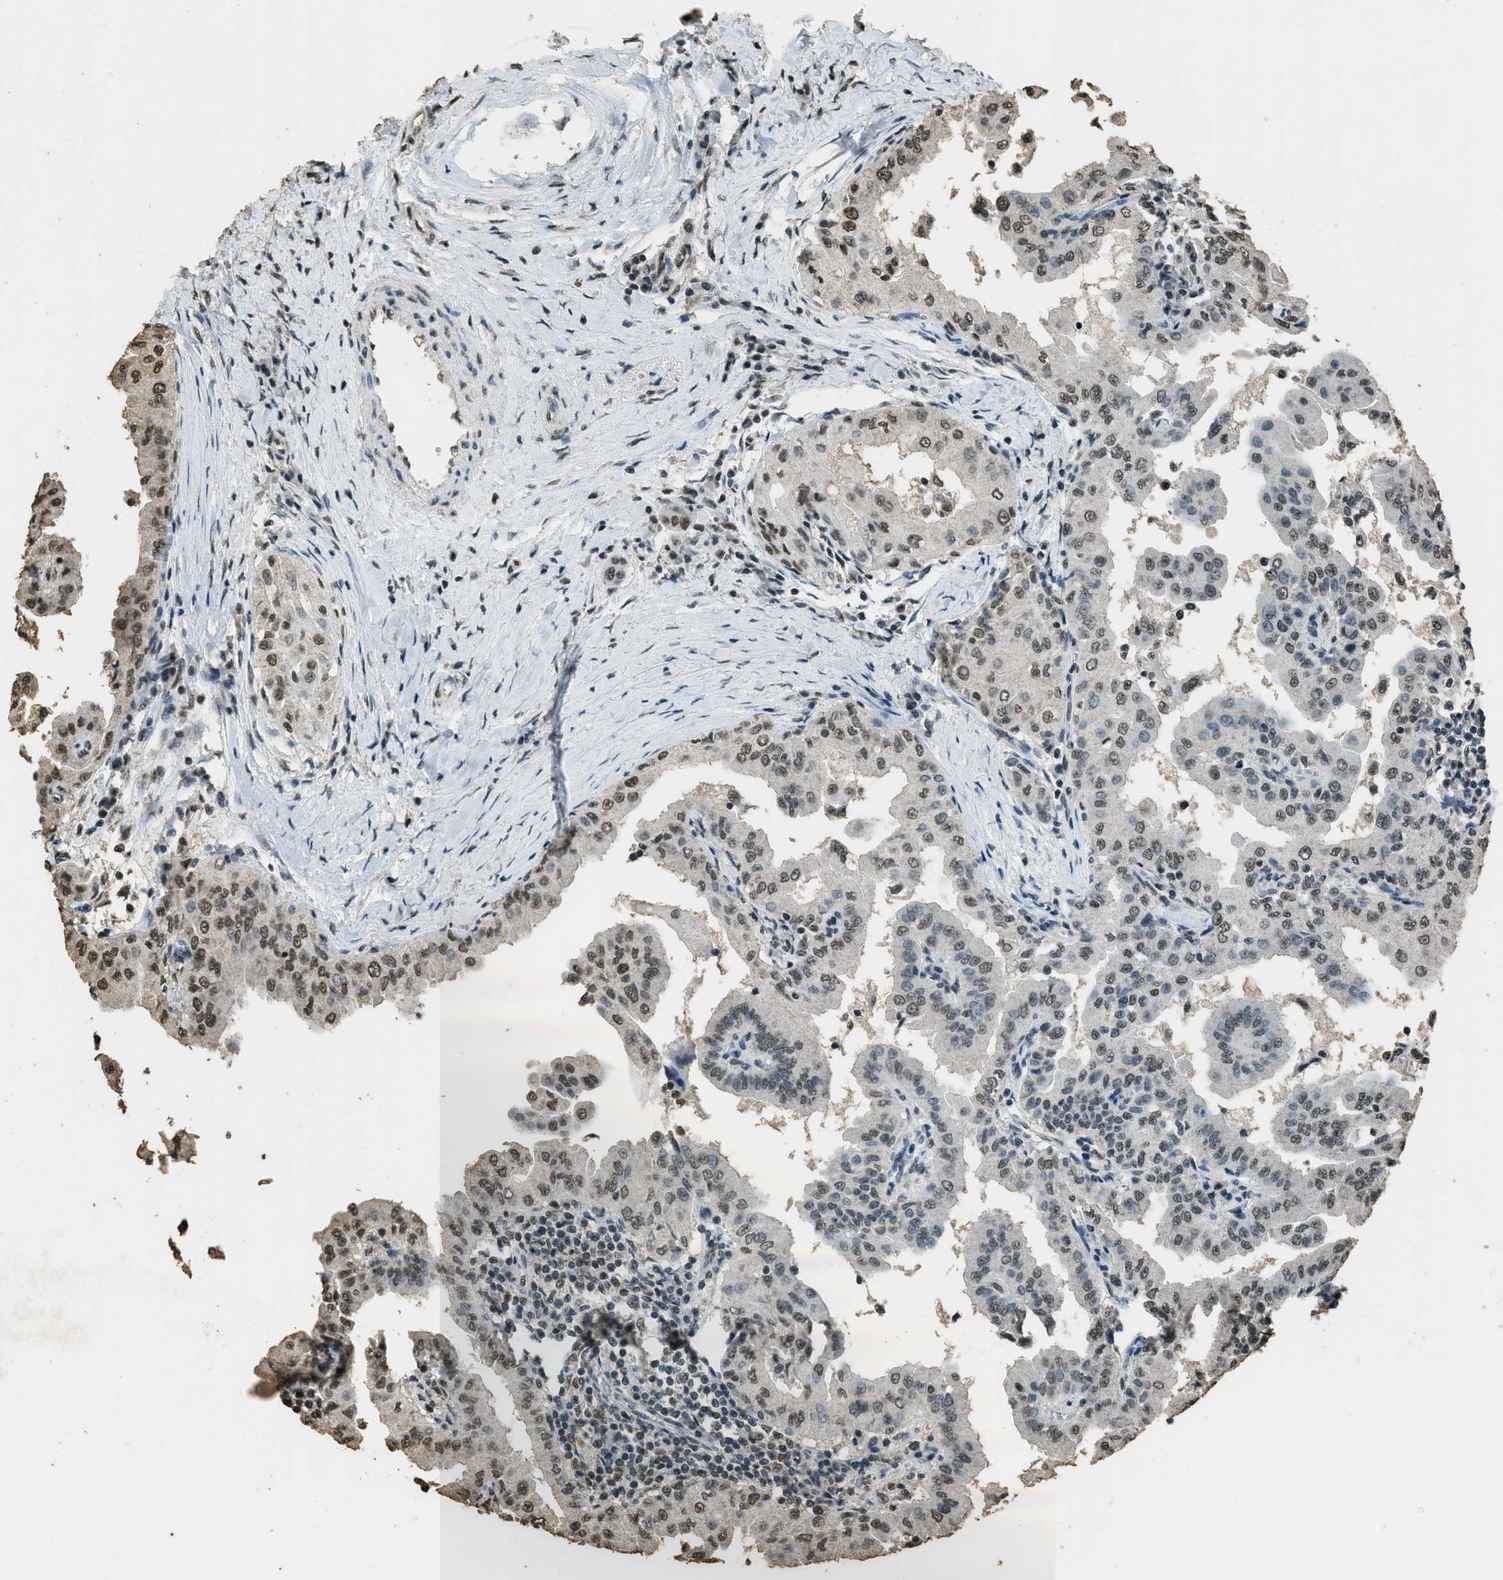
{"staining": {"intensity": "strong", "quantity": "25%-75%", "location": "nuclear"}, "tissue": "thyroid cancer", "cell_type": "Tumor cells", "image_type": "cancer", "snomed": [{"axis": "morphology", "description": "Papillary adenocarcinoma, NOS"}, {"axis": "topography", "description": "Thyroid gland"}], "caption": "Thyroid cancer (papillary adenocarcinoma) stained with DAB IHC shows high levels of strong nuclear expression in about 25%-75% of tumor cells.", "gene": "MYB", "patient": {"sex": "male", "age": 33}}